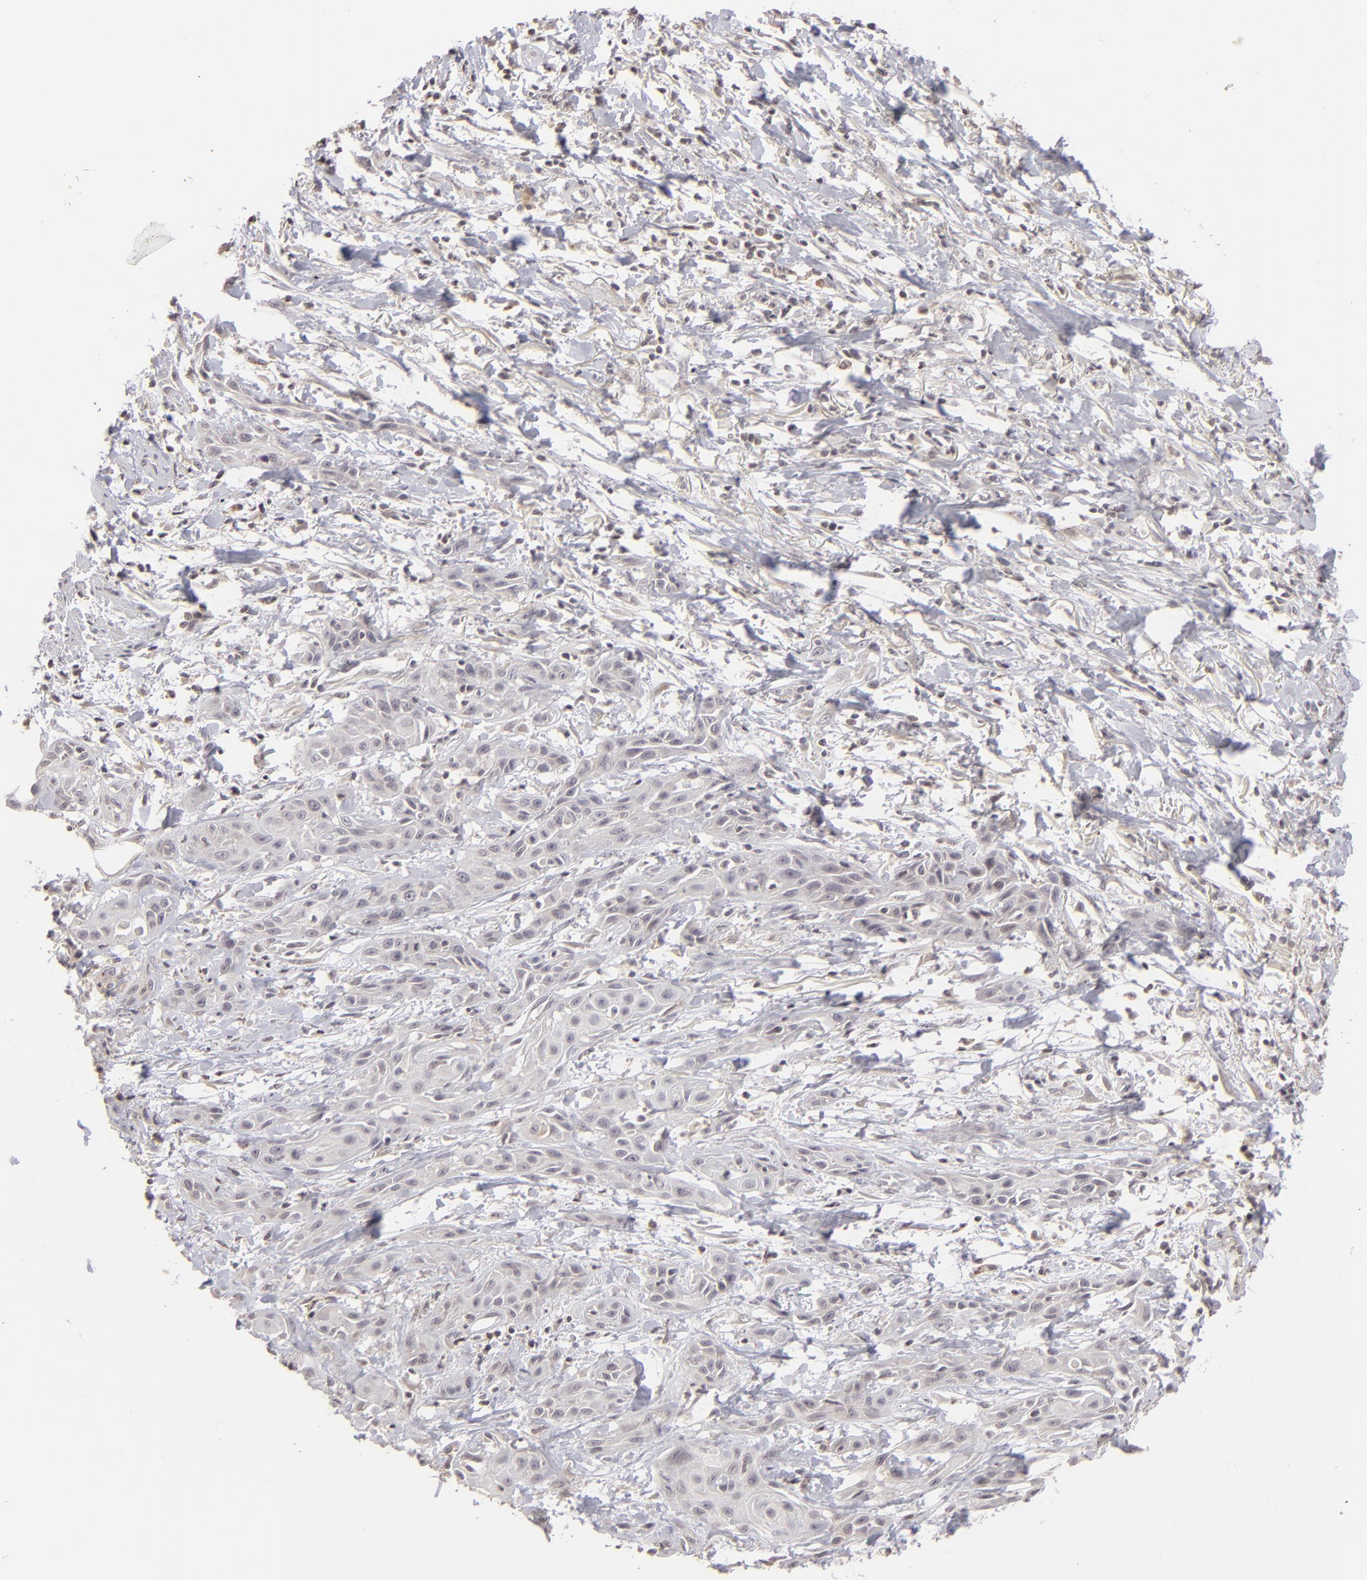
{"staining": {"intensity": "negative", "quantity": "none", "location": "none"}, "tissue": "skin cancer", "cell_type": "Tumor cells", "image_type": "cancer", "snomed": [{"axis": "morphology", "description": "Squamous cell carcinoma, NOS"}, {"axis": "topography", "description": "Skin"}, {"axis": "topography", "description": "Anal"}], "caption": "The micrograph shows no staining of tumor cells in squamous cell carcinoma (skin).", "gene": "CLDN2", "patient": {"sex": "male", "age": 64}}